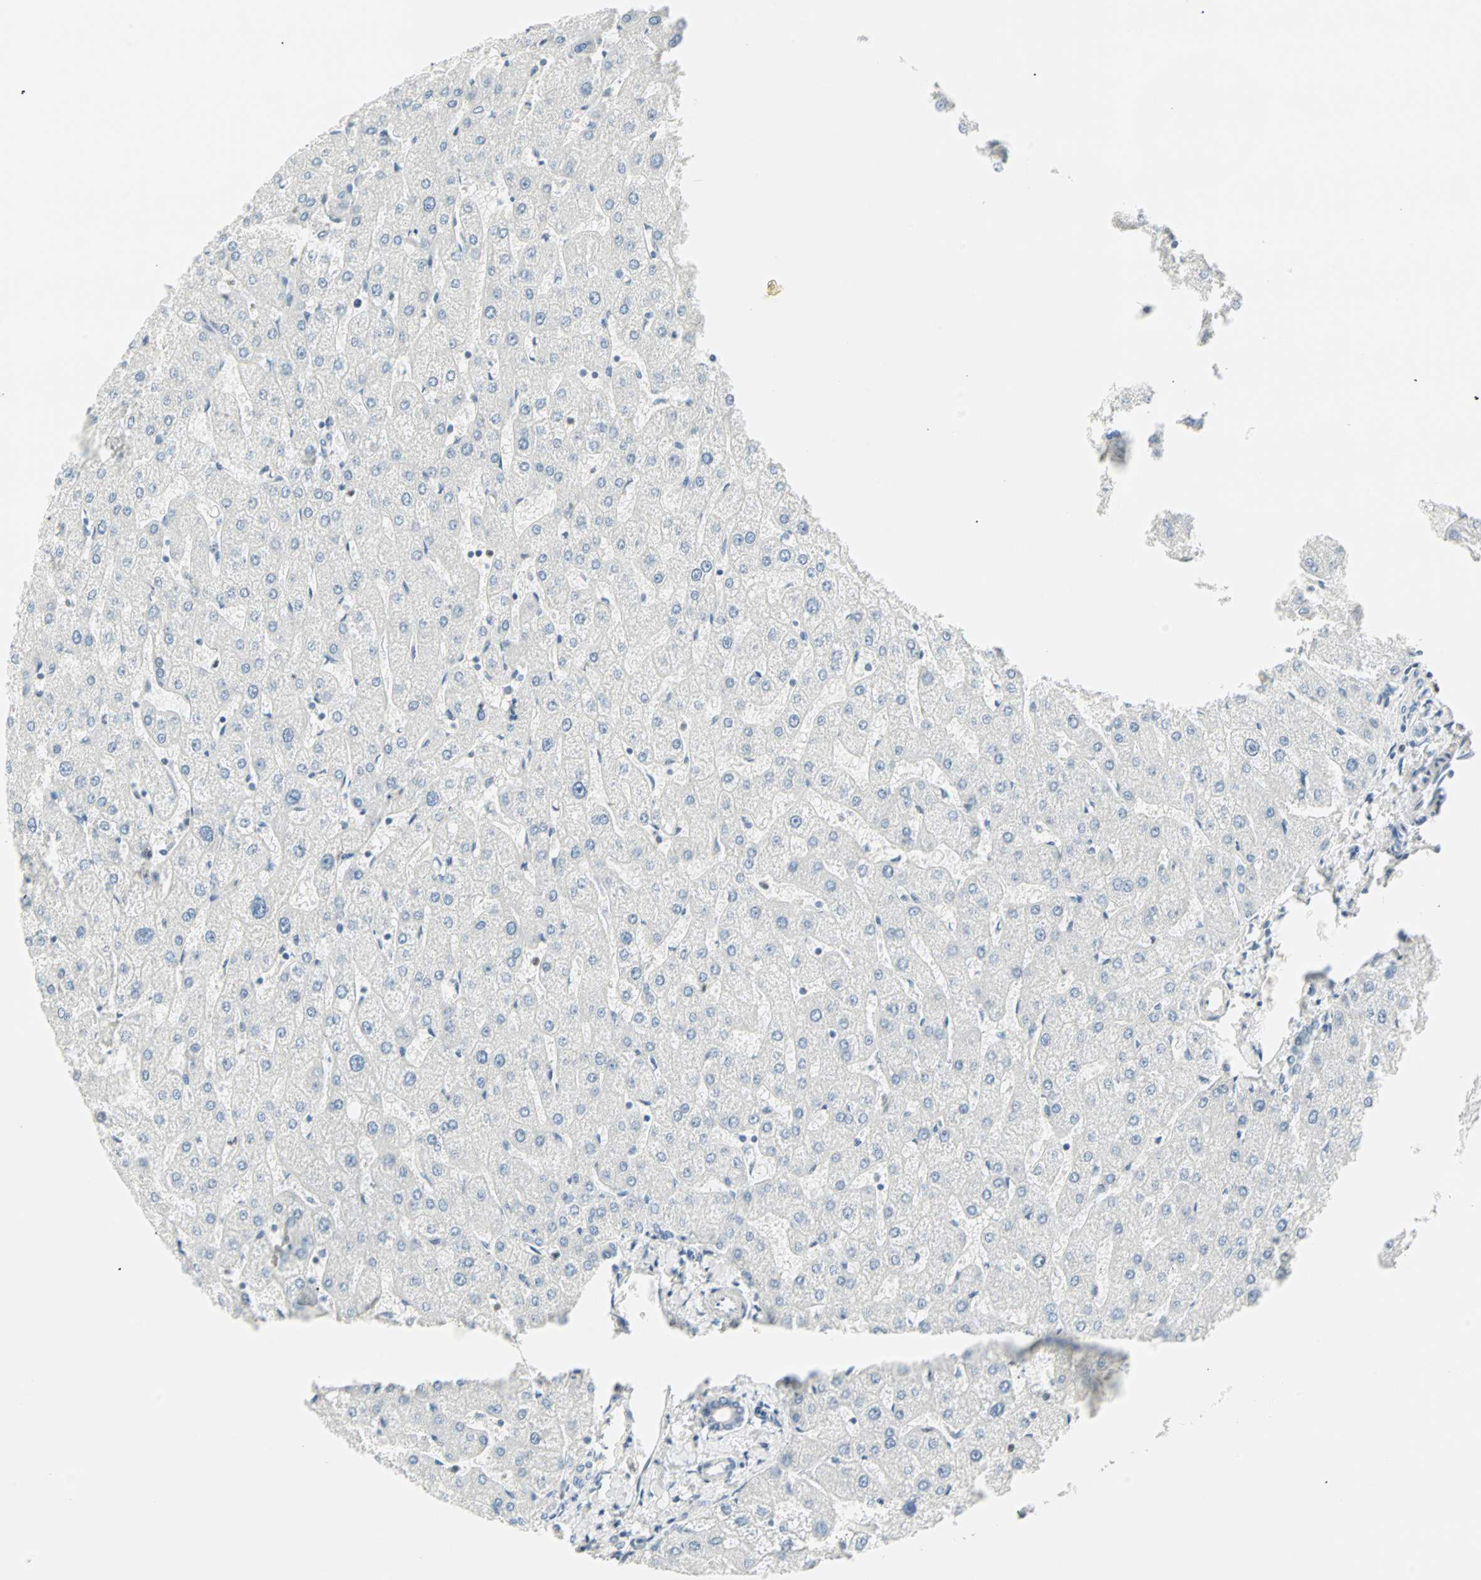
{"staining": {"intensity": "negative", "quantity": "none", "location": "none"}, "tissue": "liver", "cell_type": "Cholangiocytes", "image_type": "normal", "snomed": [{"axis": "morphology", "description": "Normal tissue, NOS"}, {"axis": "topography", "description": "Liver"}], "caption": "A high-resolution histopathology image shows IHC staining of normal liver, which shows no significant expression in cholangiocytes. The staining is performed using DAB (3,3'-diaminobenzidine) brown chromogen with nuclei counter-stained in using hematoxylin.", "gene": "MLLT10", "patient": {"sex": "male", "age": 67}}